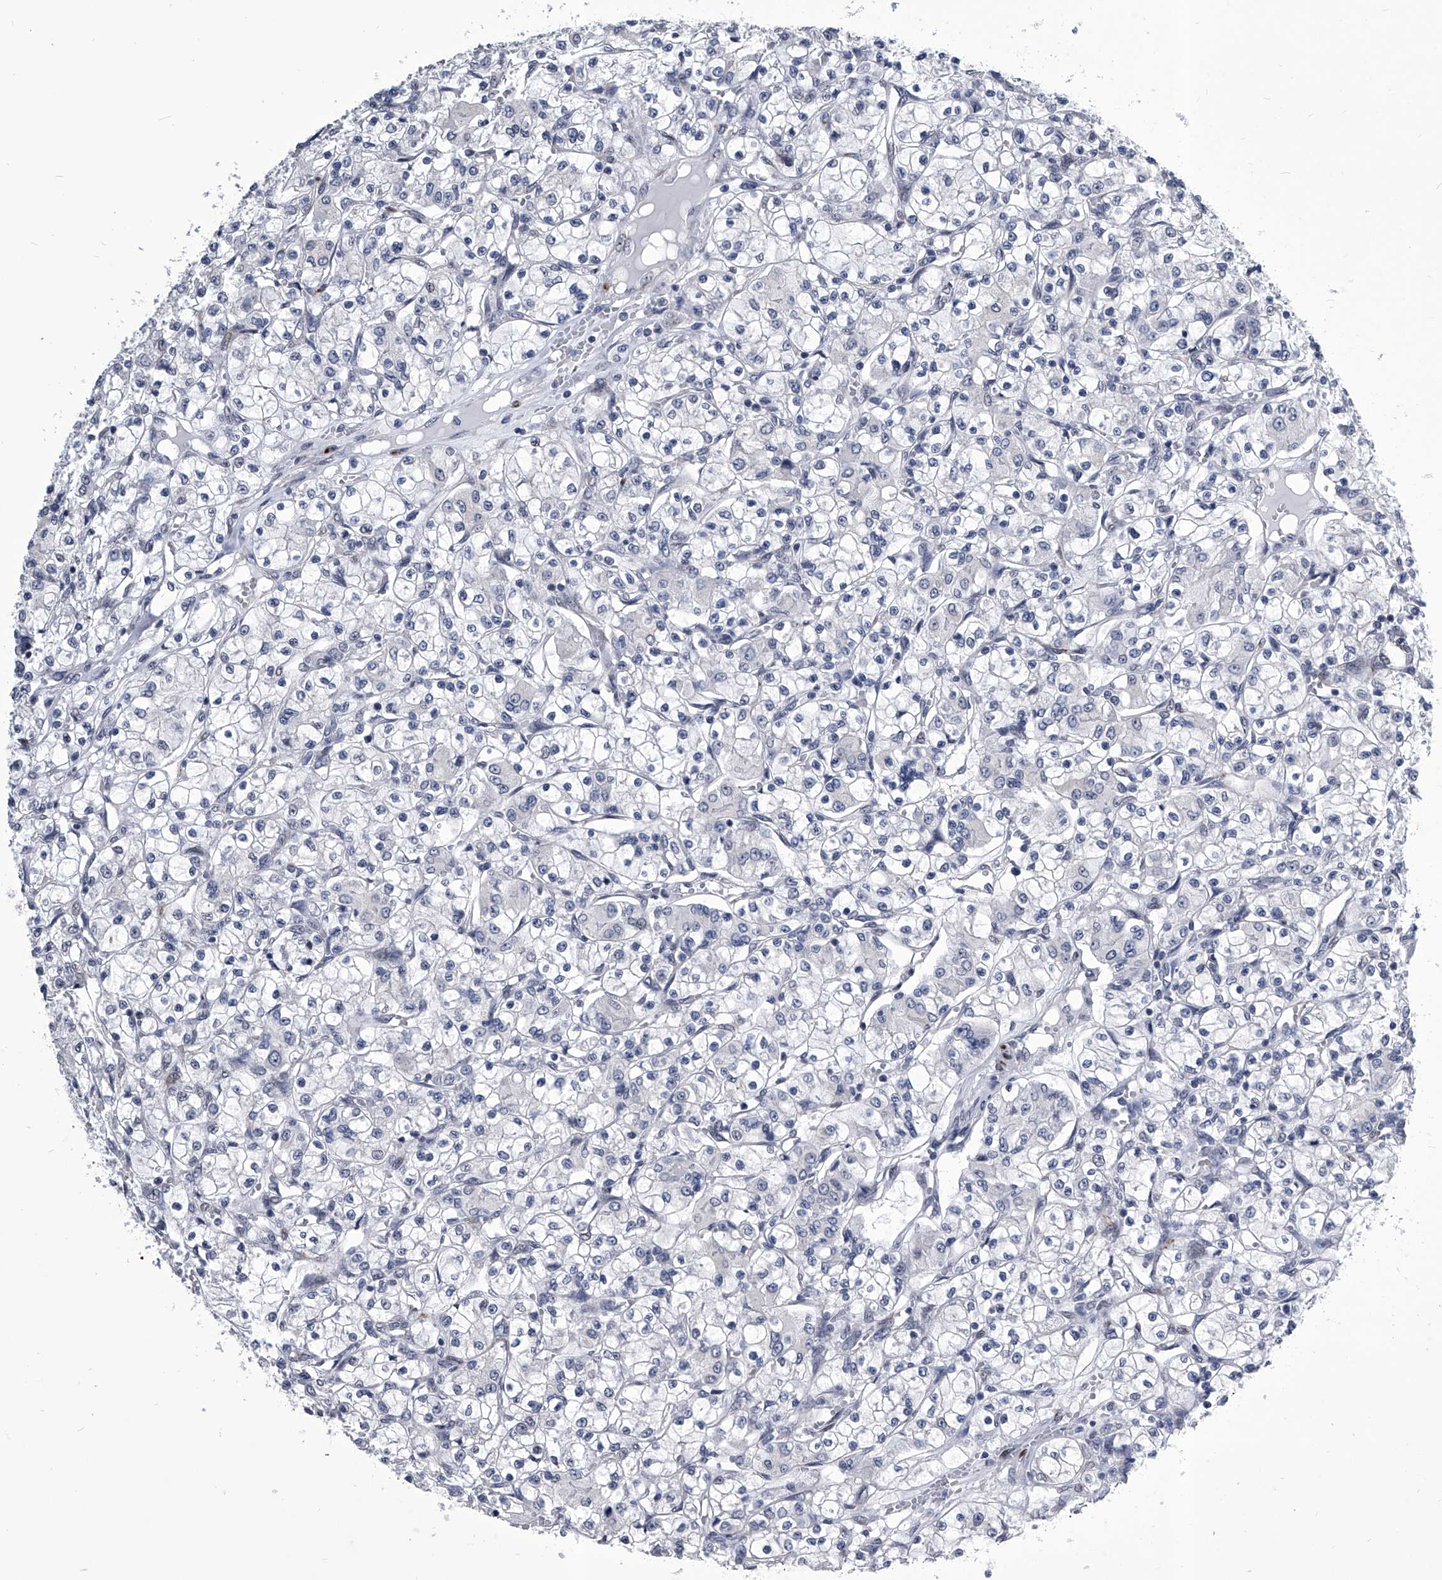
{"staining": {"intensity": "negative", "quantity": "none", "location": "none"}, "tissue": "renal cancer", "cell_type": "Tumor cells", "image_type": "cancer", "snomed": [{"axis": "morphology", "description": "Adenocarcinoma, NOS"}, {"axis": "topography", "description": "Kidney"}], "caption": "This micrograph is of renal cancer stained with immunohistochemistry (IHC) to label a protein in brown with the nuclei are counter-stained blue. There is no staining in tumor cells.", "gene": "CMTR1", "patient": {"sex": "female", "age": 59}}